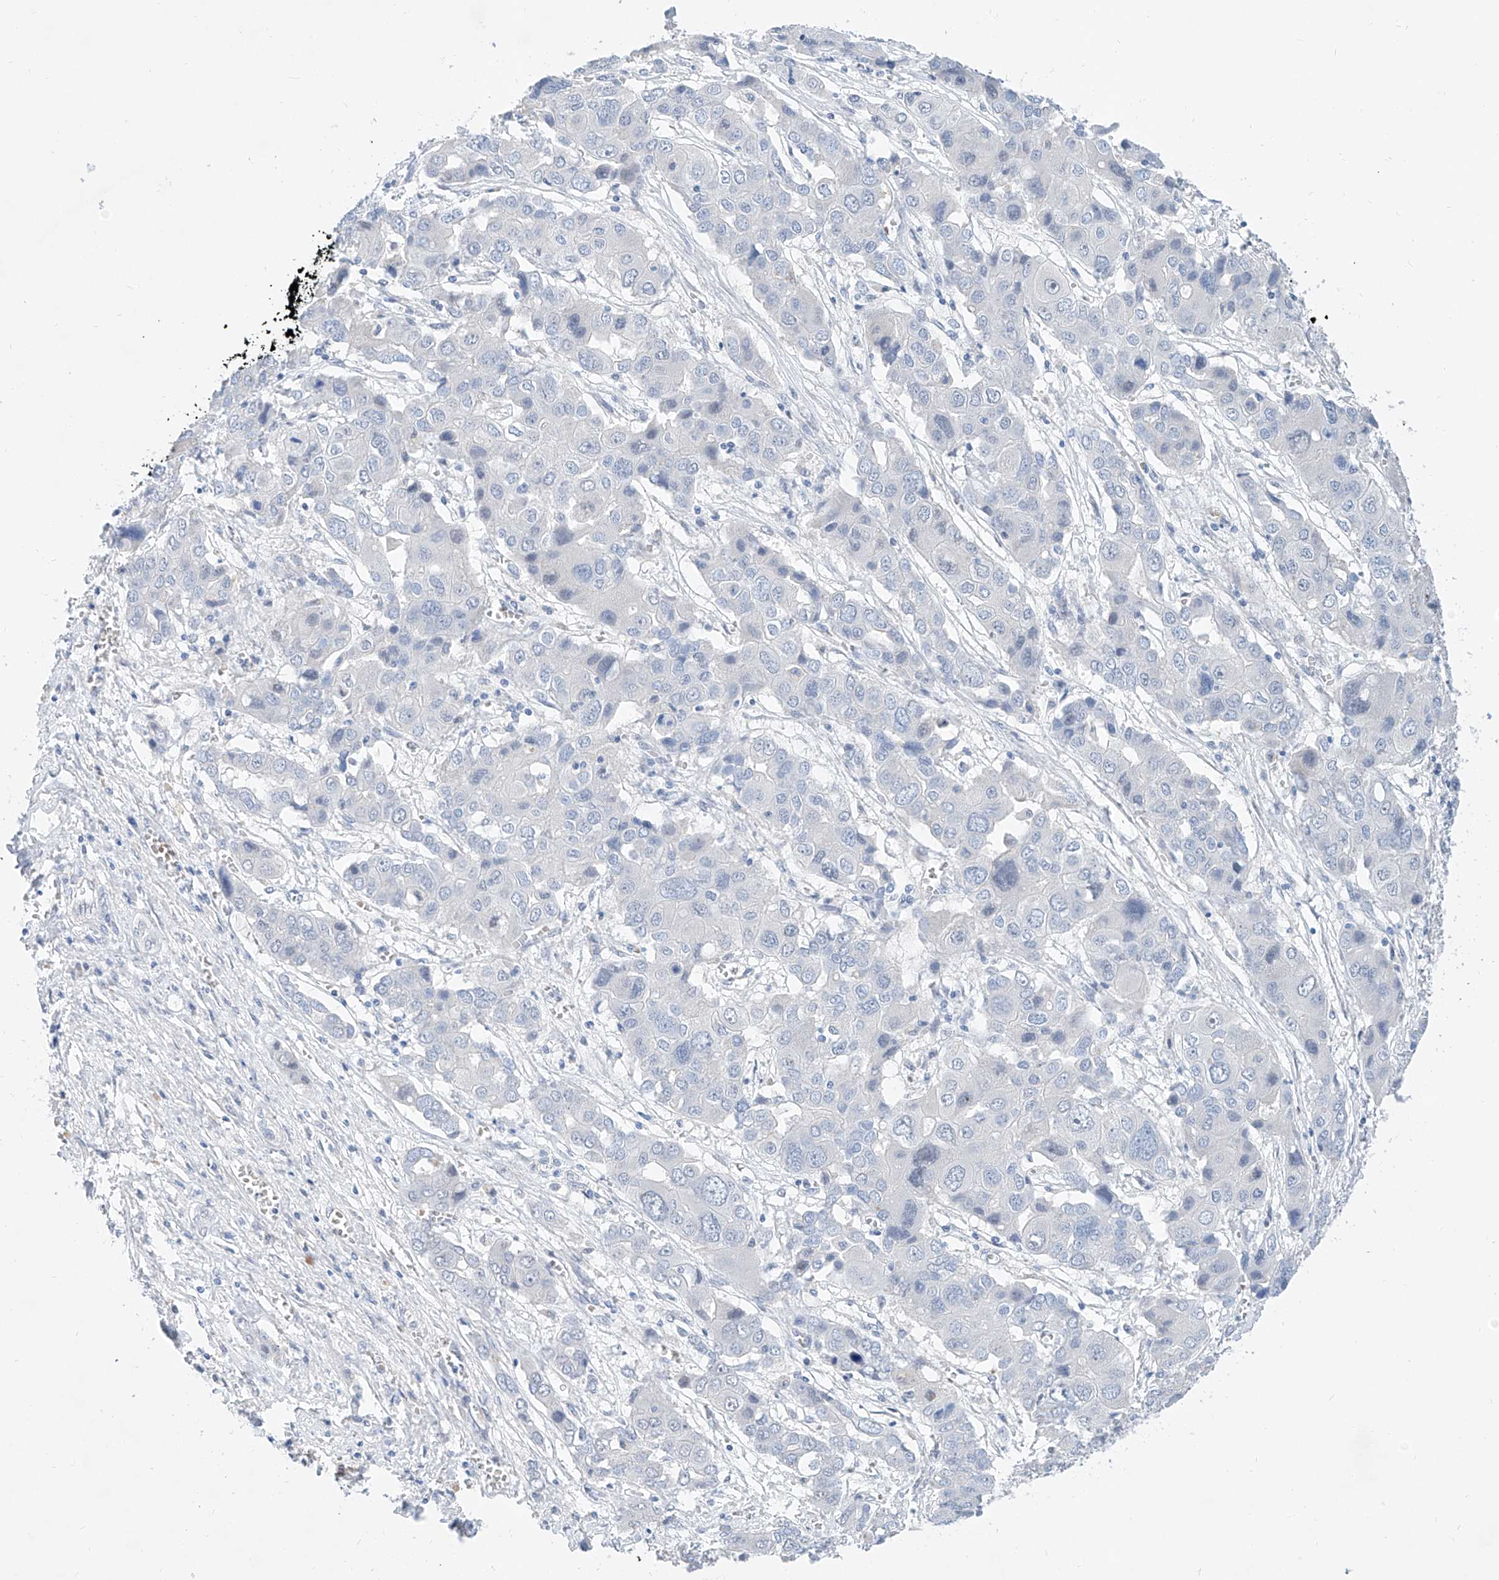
{"staining": {"intensity": "negative", "quantity": "none", "location": "none"}, "tissue": "liver cancer", "cell_type": "Tumor cells", "image_type": "cancer", "snomed": [{"axis": "morphology", "description": "Cholangiocarcinoma"}, {"axis": "topography", "description": "Liver"}], "caption": "IHC photomicrograph of neoplastic tissue: liver cholangiocarcinoma stained with DAB demonstrates no significant protein positivity in tumor cells.", "gene": "BPTF", "patient": {"sex": "male", "age": 67}}